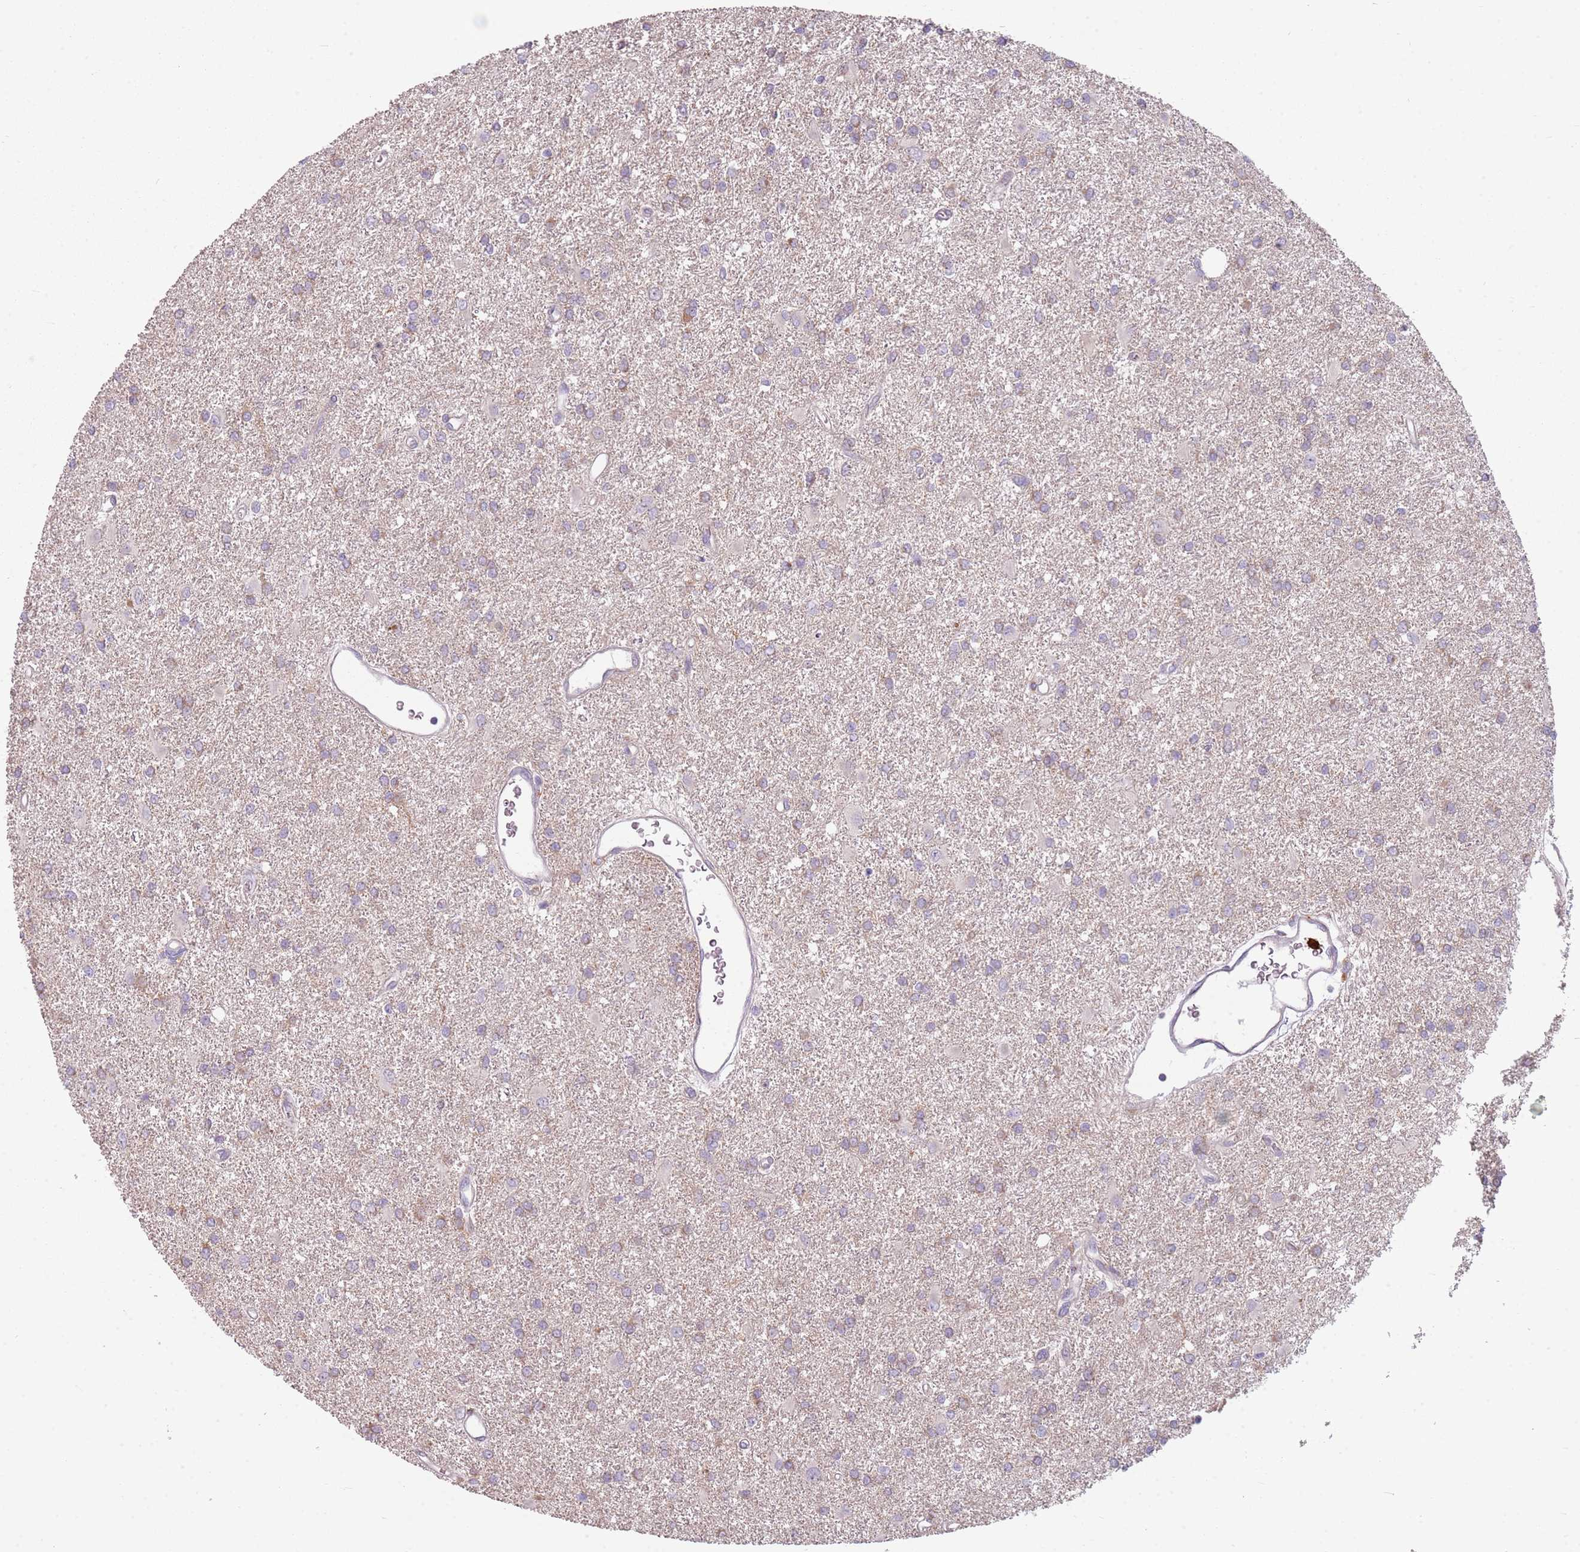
{"staining": {"intensity": "weak", "quantity": "25%-75%", "location": "cytoplasmic/membranous"}, "tissue": "glioma", "cell_type": "Tumor cells", "image_type": "cancer", "snomed": [{"axis": "morphology", "description": "Glioma, malignant, High grade"}, {"axis": "topography", "description": "Brain"}], "caption": "Malignant high-grade glioma stained with a brown dye demonstrates weak cytoplasmic/membranous positive staining in about 25%-75% of tumor cells.", "gene": "SPAG4", "patient": {"sex": "female", "age": 50}}